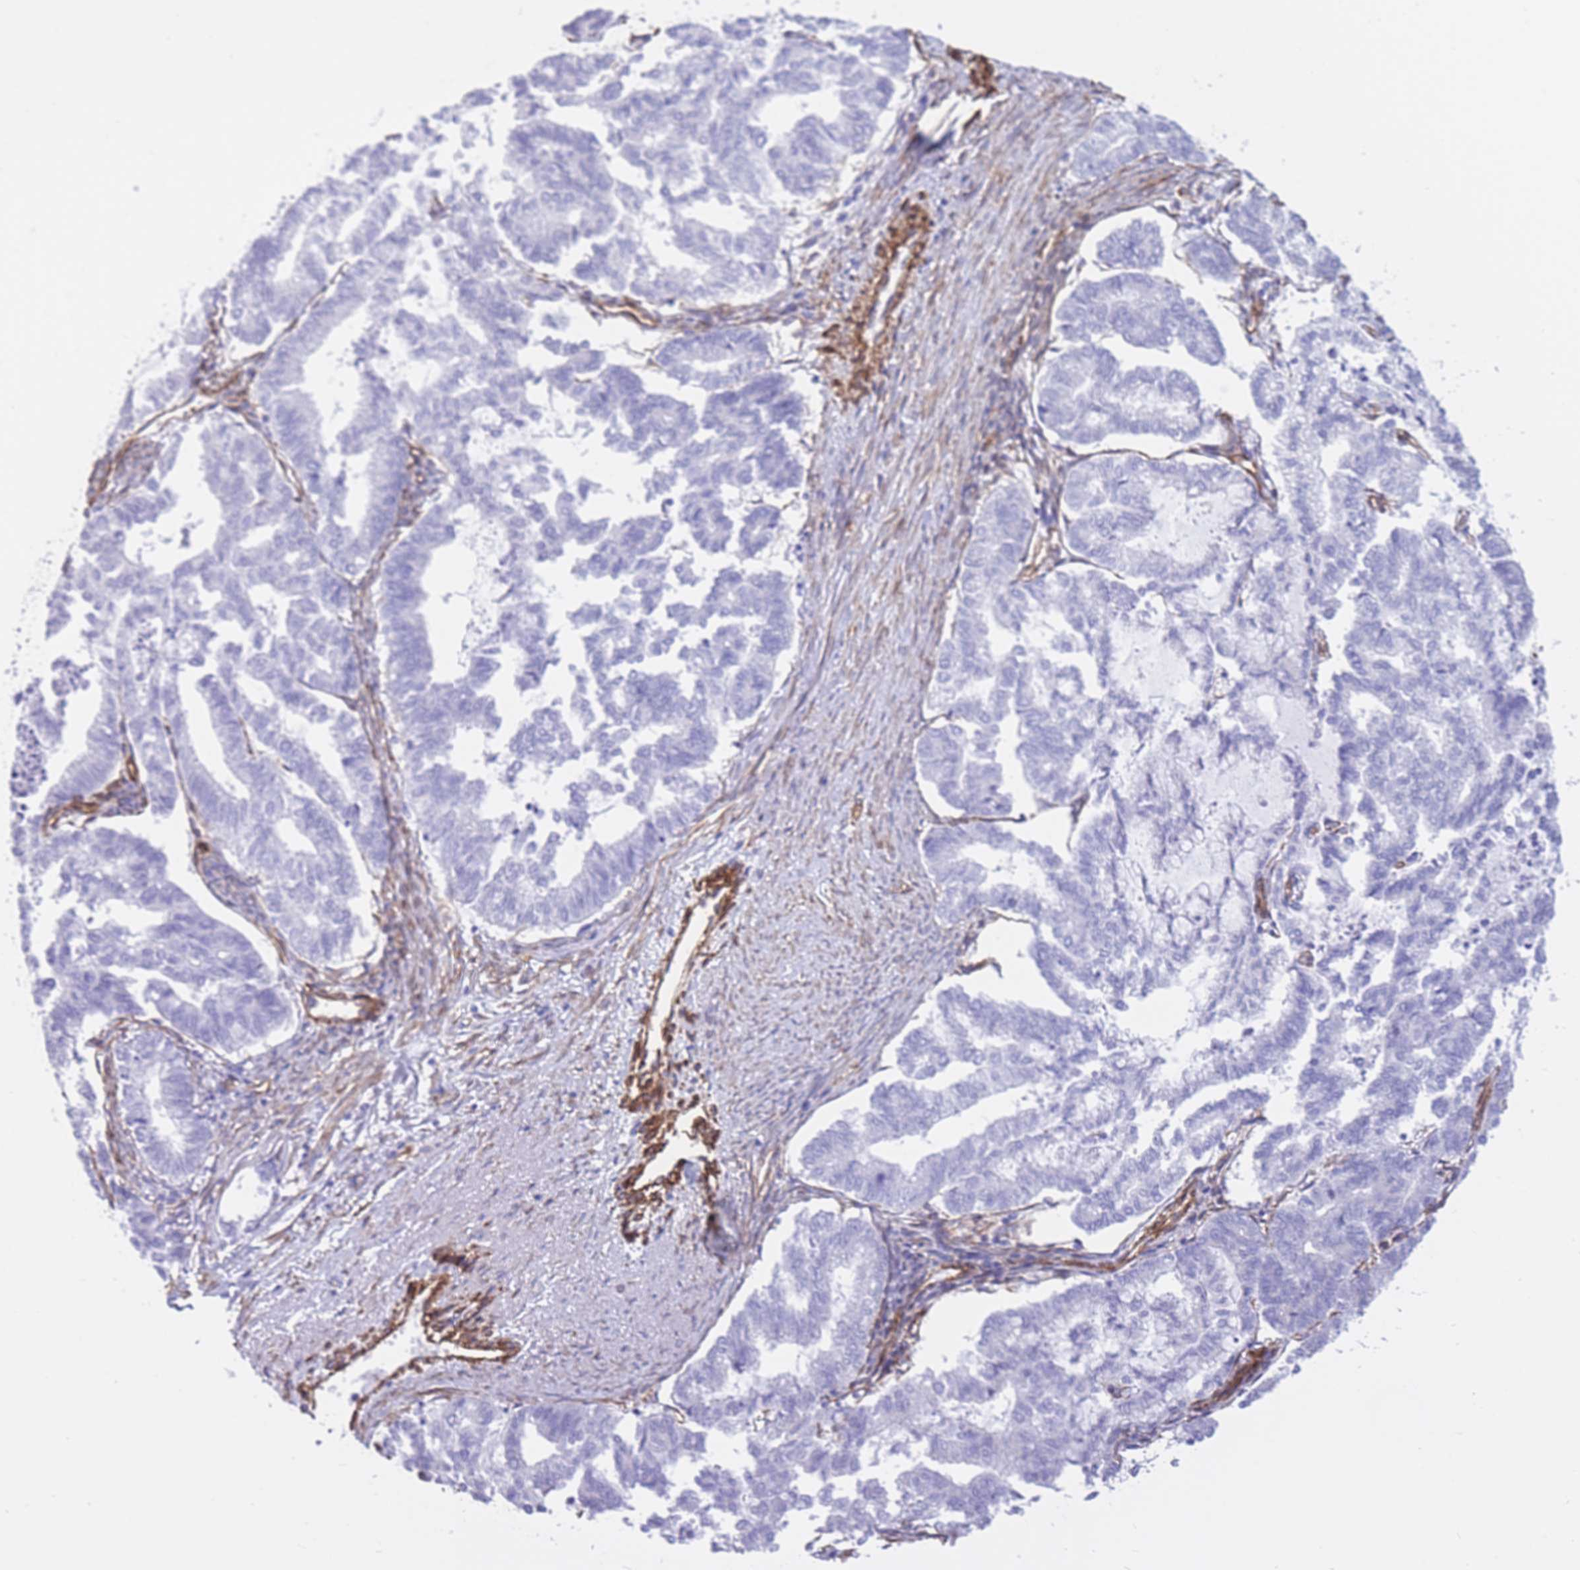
{"staining": {"intensity": "negative", "quantity": "none", "location": "none"}, "tissue": "endometrial cancer", "cell_type": "Tumor cells", "image_type": "cancer", "snomed": [{"axis": "morphology", "description": "Adenocarcinoma, NOS"}, {"axis": "topography", "description": "Endometrium"}], "caption": "Tumor cells are negative for brown protein staining in endometrial adenocarcinoma.", "gene": "CAVIN1", "patient": {"sex": "female", "age": 79}}